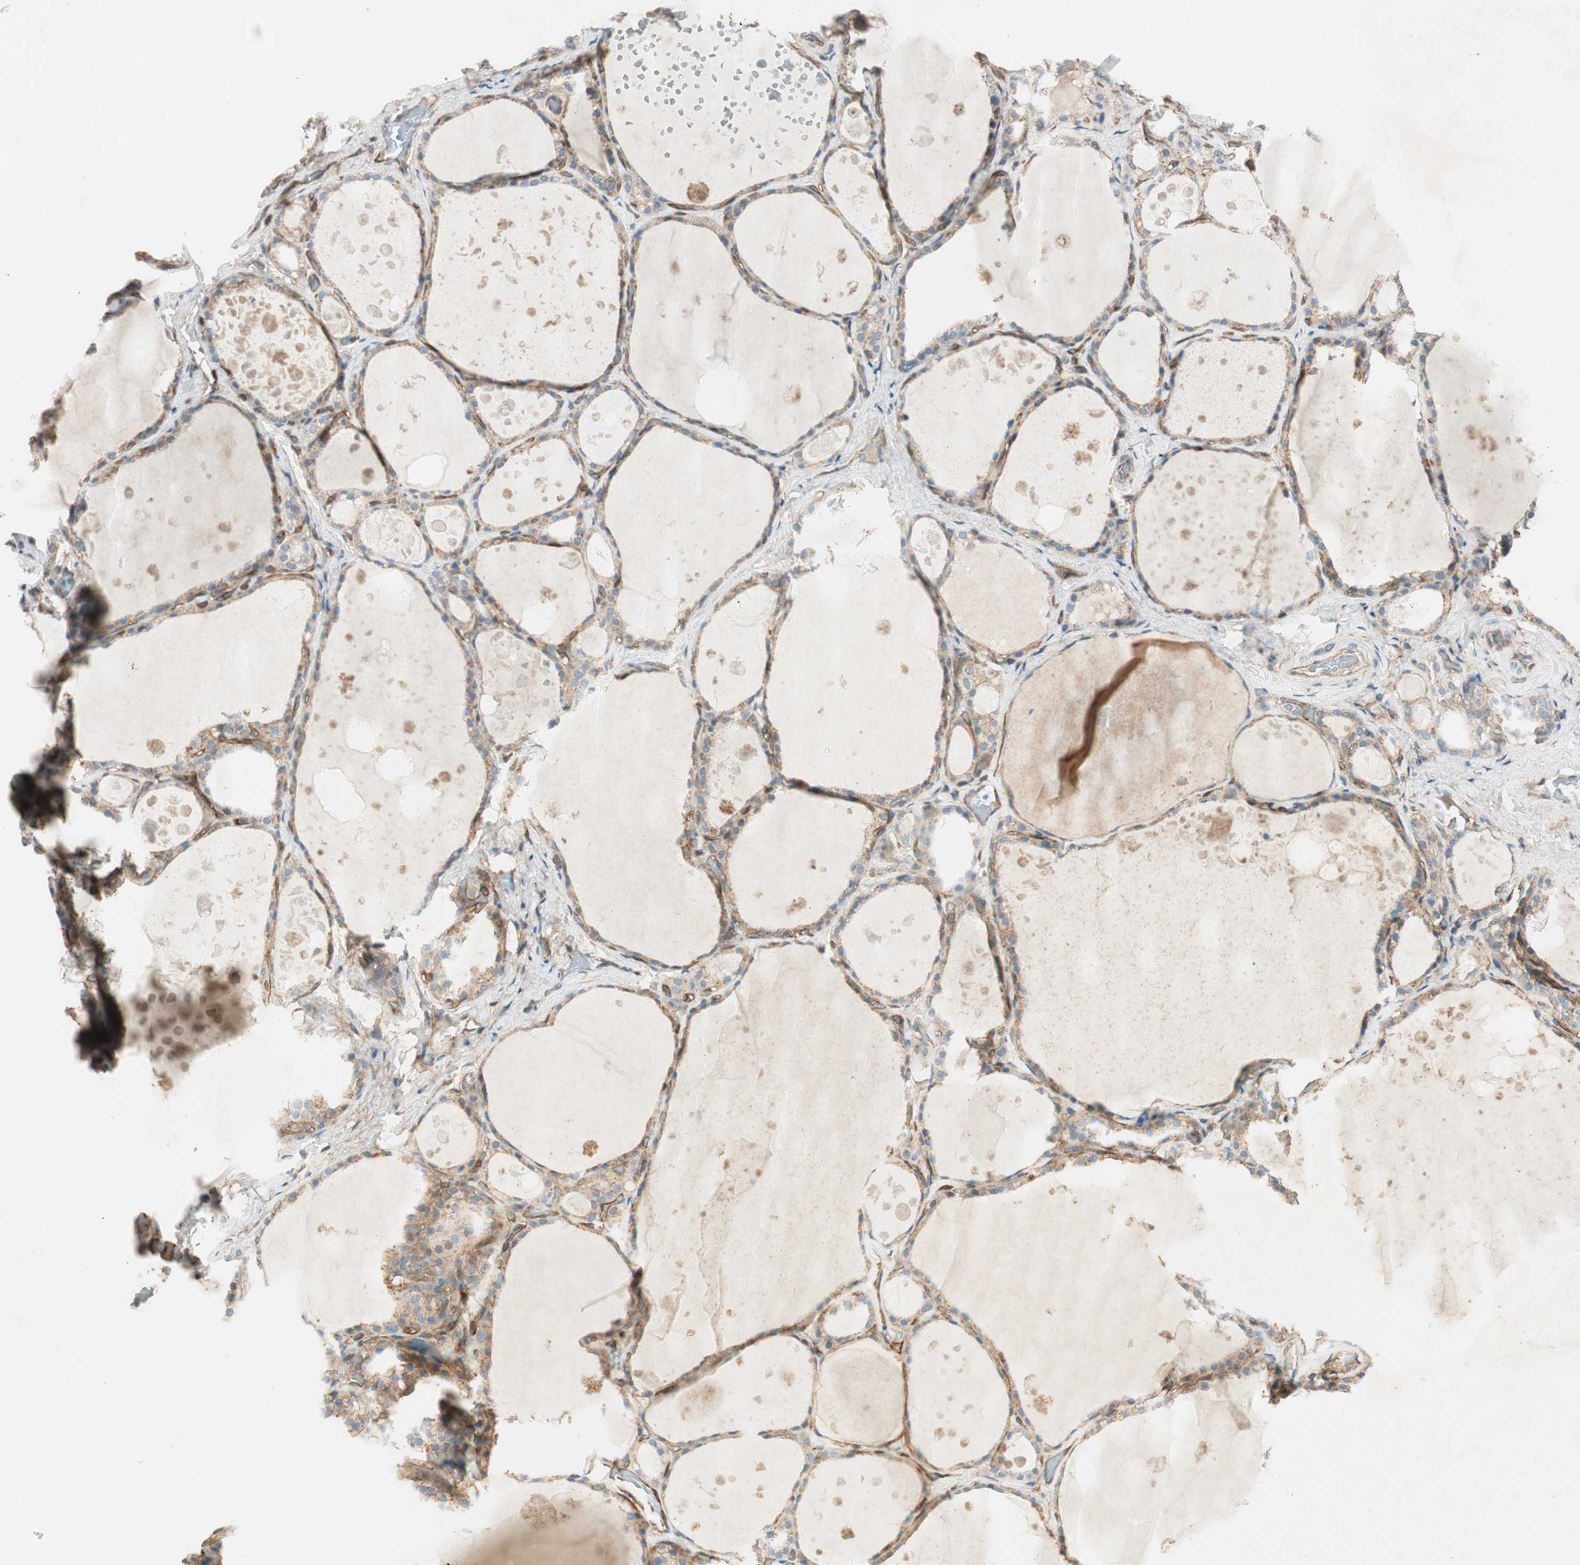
{"staining": {"intensity": "moderate", "quantity": ">75%", "location": "cytoplasmic/membranous"}, "tissue": "thyroid gland", "cell_type": "Glandular cells", "image_type": "normal", "snomed": [{"axis": "morphology", "description": "Normal tissue, NOS"}, {"axis": "topography", "description": "Thyroid gland"}], "caption": "Moderate cytoplasmic/membranous protein expression is seen in approximately >75% of glandular cells in thyroid gland.", "gene": "BTN3A3", "patient": {"sex": "male", "age": 61}}